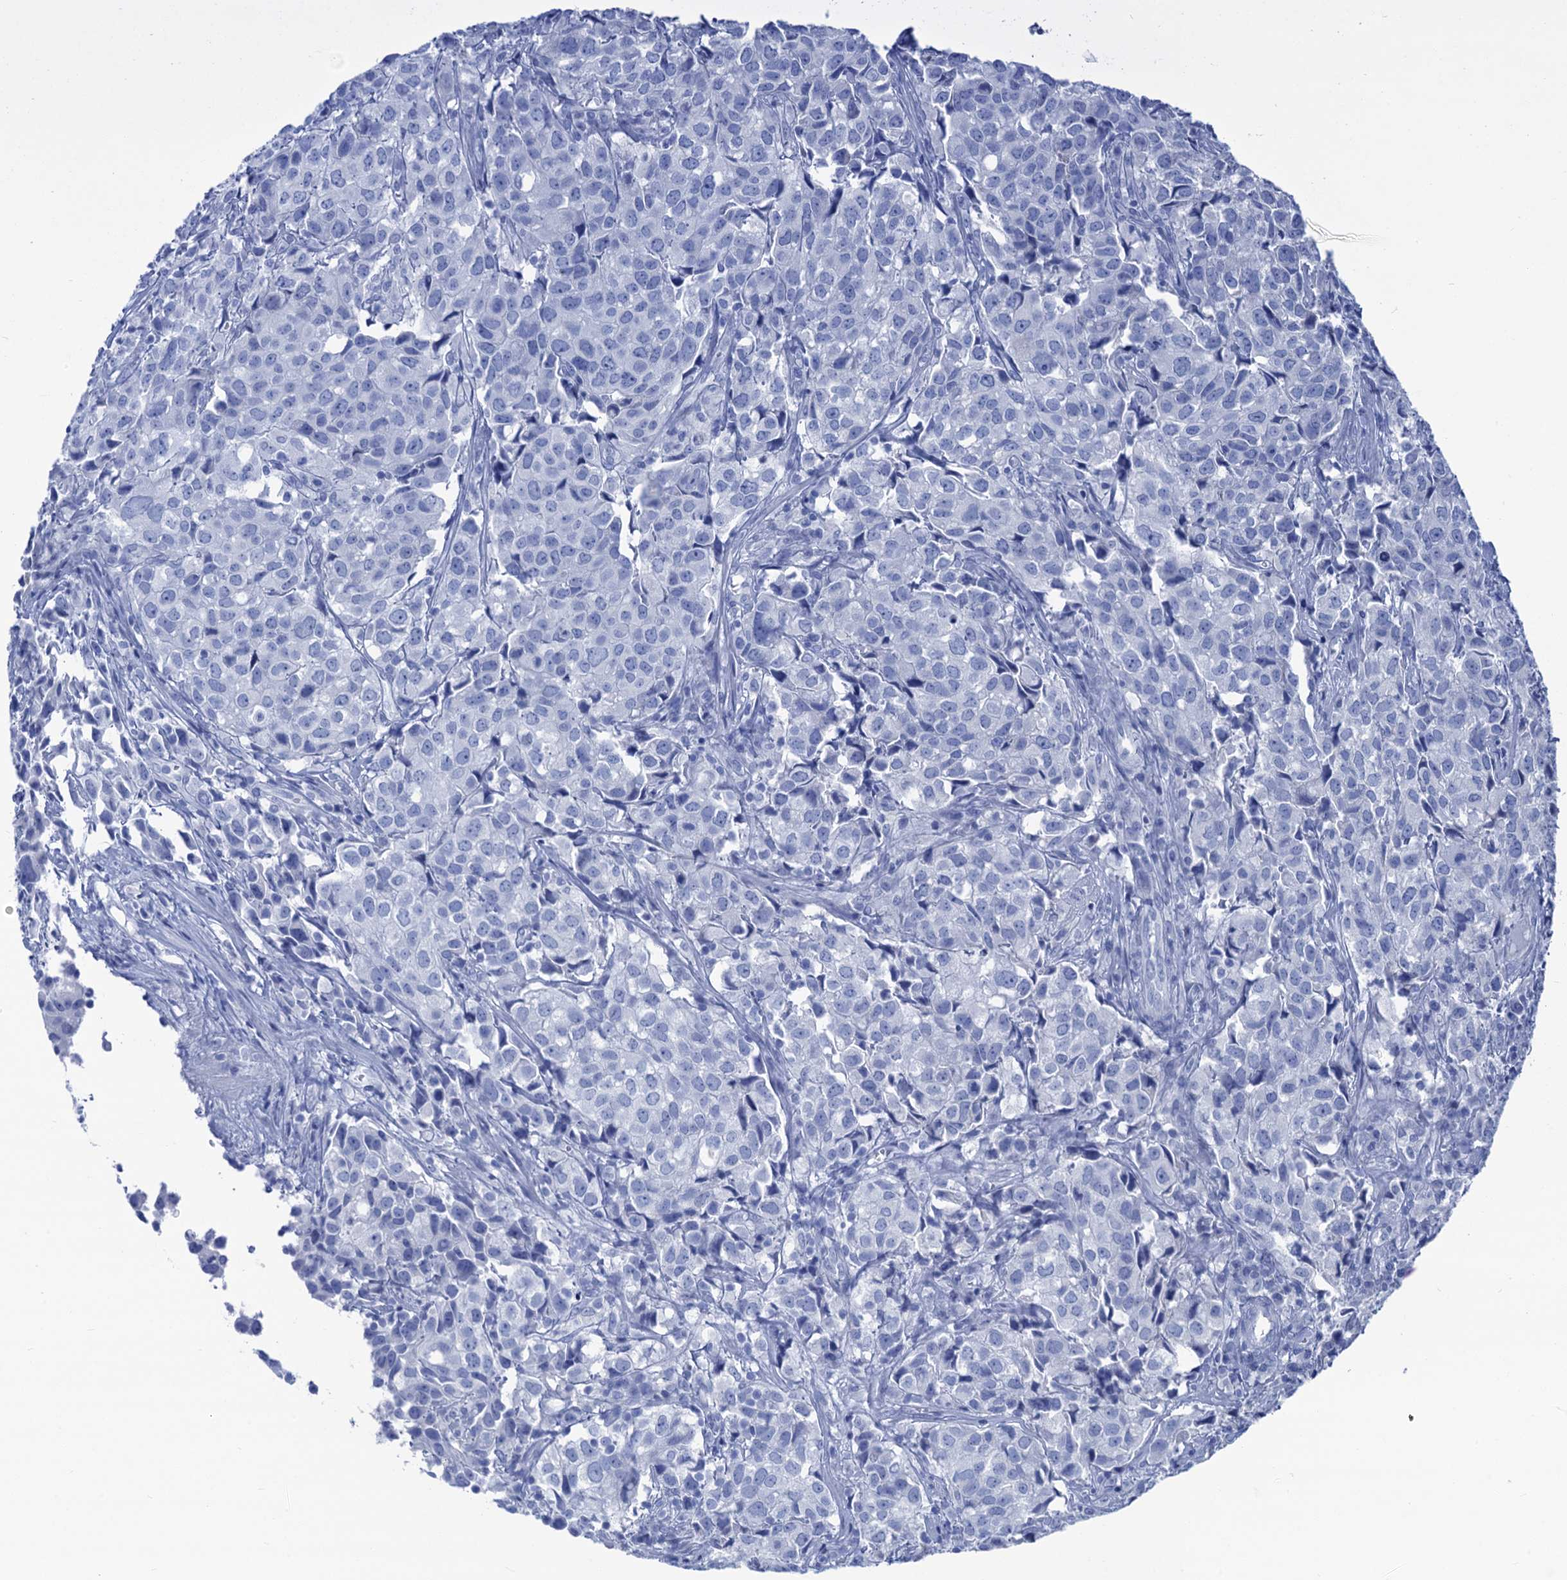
{"staining": {"intensity": "negative", "quantity": "none", "location": "none"}, "tissue": "urothelial cancer", "cell_type": "Tumor cells", "image_type": "cancer", "snomed": [{"axis": "morphology", "description": "Urothelial carcinoma, High grade"}, {"axis": "topography", "description": "Urinary bladder"}], "caption": "DAB immunohistochemical staining of high-grade urothelial carcinoma exhibits no significant staining in tumor cells.", "gene": "CABYR", "patient": {"sex": "female", "age": 75}}